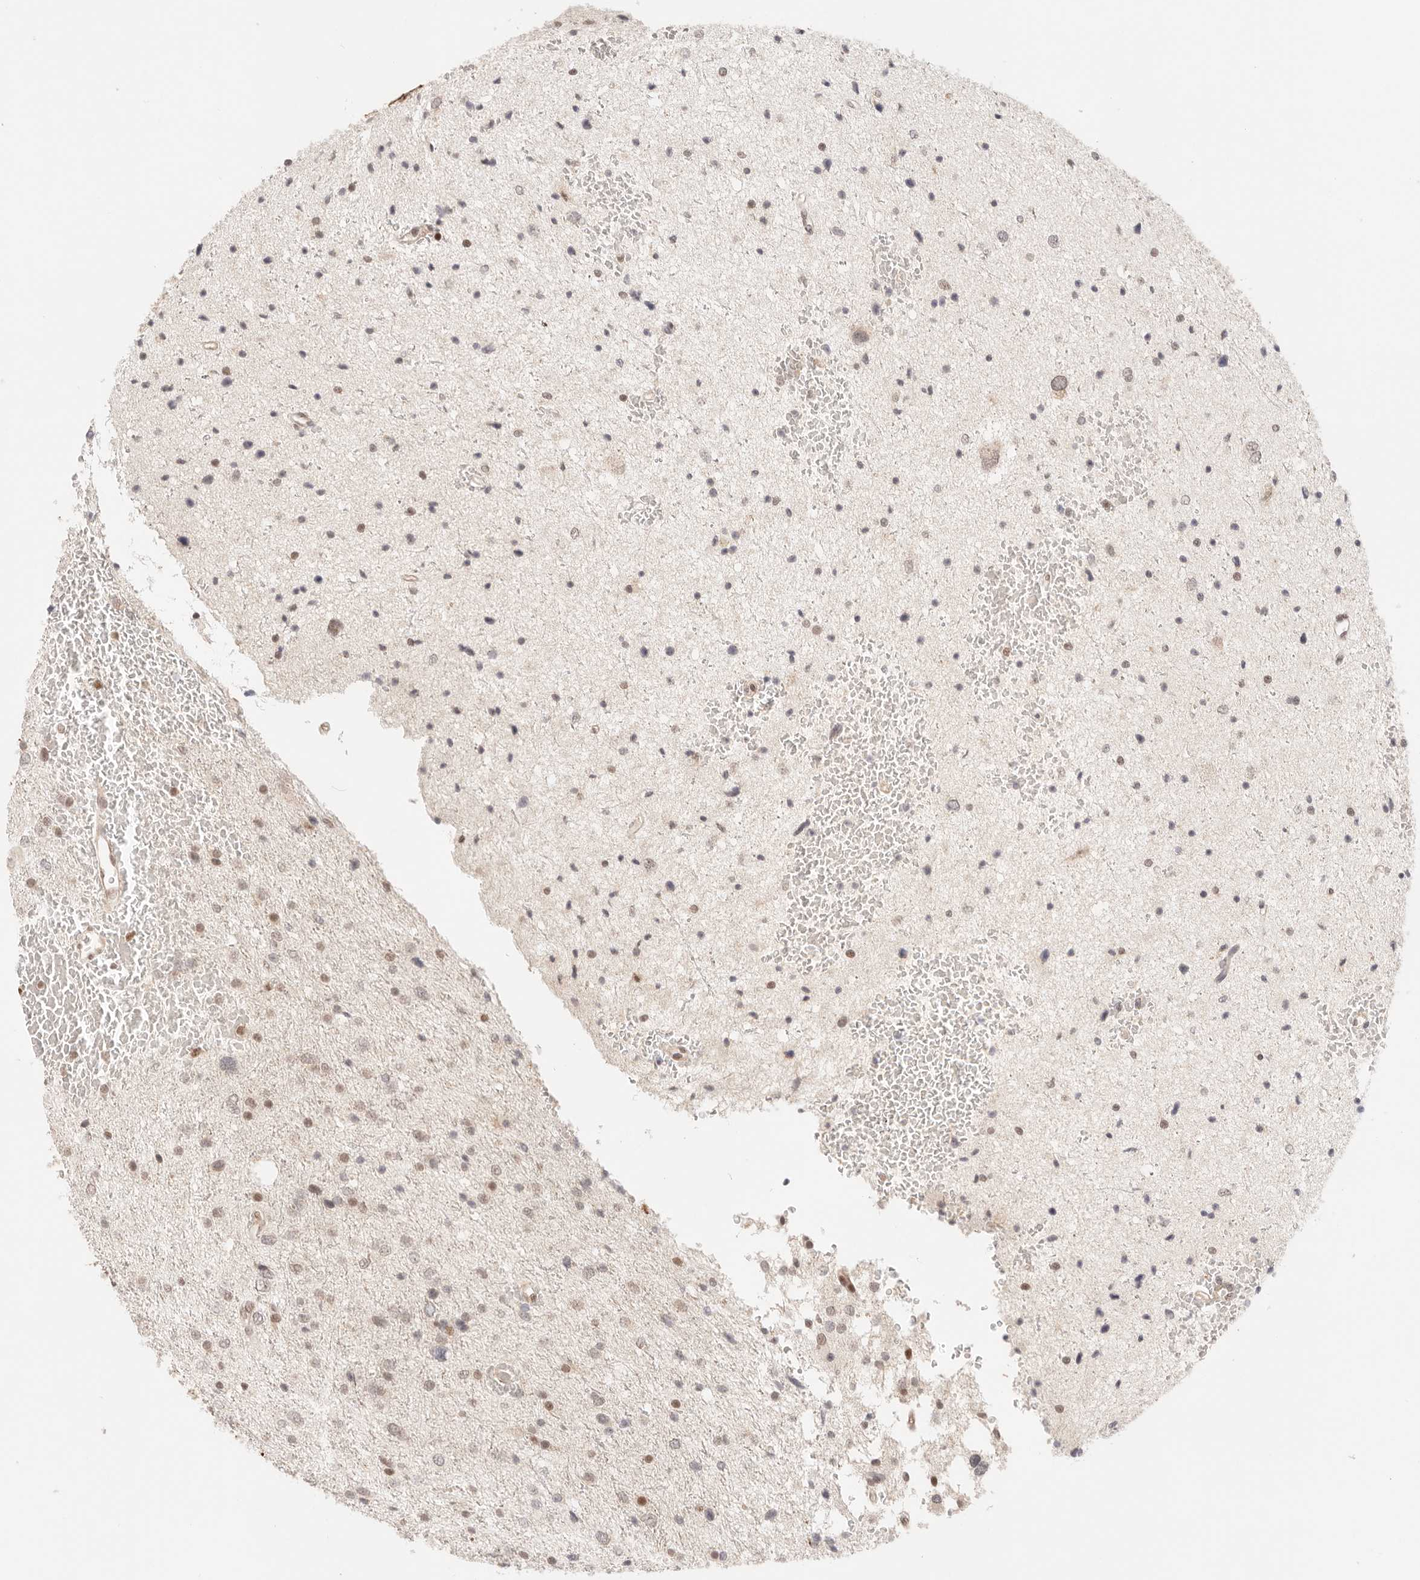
{"staining": {"intensity": "moderate", "quantity": ">75%", "location": "nuclear"}, "tissue": "glioma", "cell_type": "Tumor cells", "image_type": "cancer", "snomed": [{"axis": "morphology", "description": "Glioma, malignant, Low grade"}, {"axis": "topography", "description": "Cerebral cortex"}], "caption": "Protein staining of glioma tissue displays moderate nuclear positivity in about >75% of tumor cells. (Stains: DAB in brown, nuclei in blue, Microscopy: brightfield microscopy at high magnification).", "gene": "GTF2E2", "patient": {"sex": "female", "age": 39}}